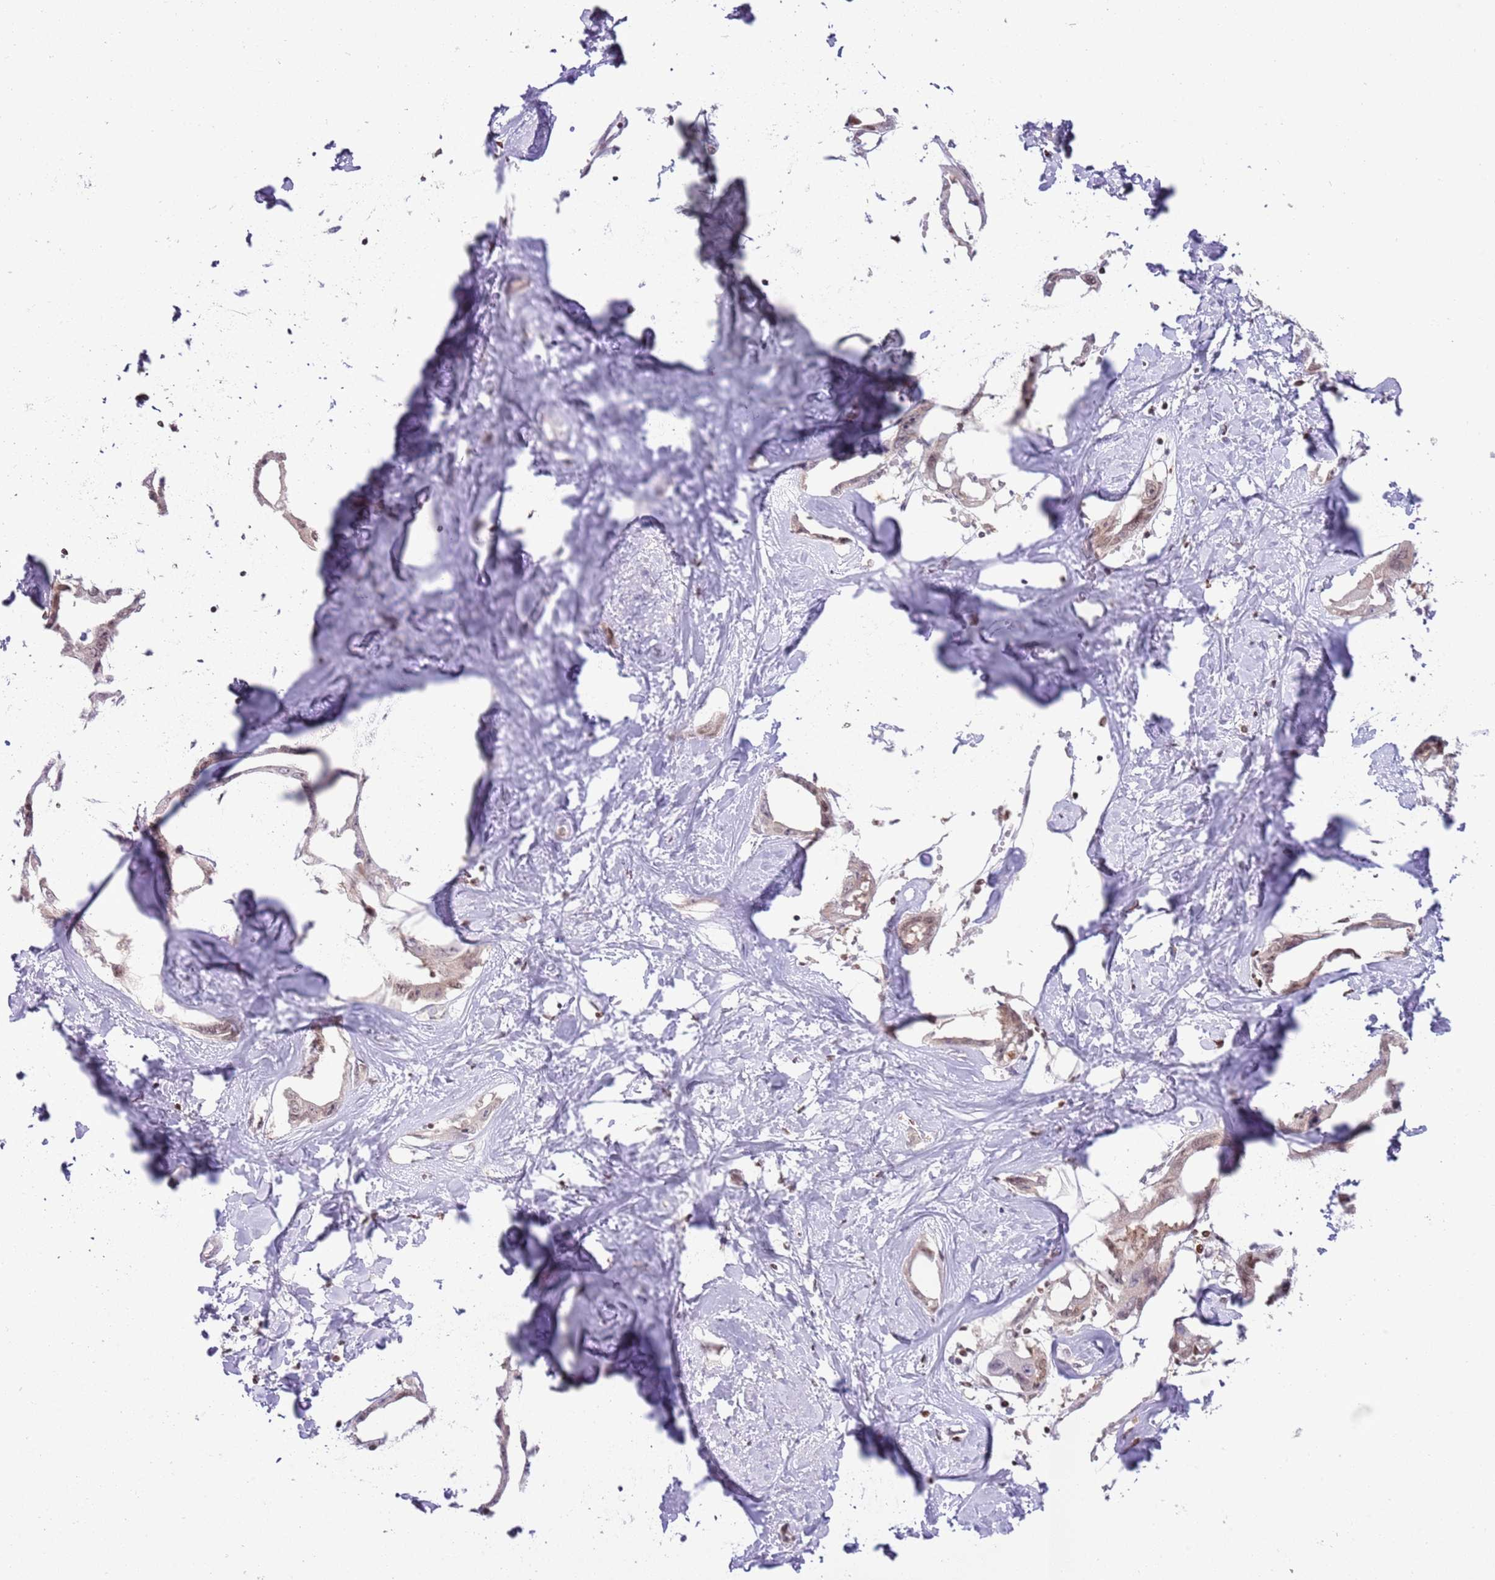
{"staining": {"intensity": "weak", "quantity": "25%-75%", "location": "cytoplasmic/membranous,nuclear"}, "tissue": "liver cancer", "cell_type": "Tumor cells", "image_type": "cancer", "snomed": [{"axis": "morphology", "description": "Cholangiocarcinoma"}, {"axis": "topography", "description": "Liver"}], "caption": "Immunohistochemistry of human liver cholangiocarcinoma shows low levels of weak cytoplasmic/membranous and nuclear positivity in about 25%-75% of tumor cells. The protein is stained brown, and the nuclei are stained in blue (DAB IHC with brightfield microscopy, high magnification).", "gene": "SELENOH", "patient": {"sex": "male", "age": 59}}